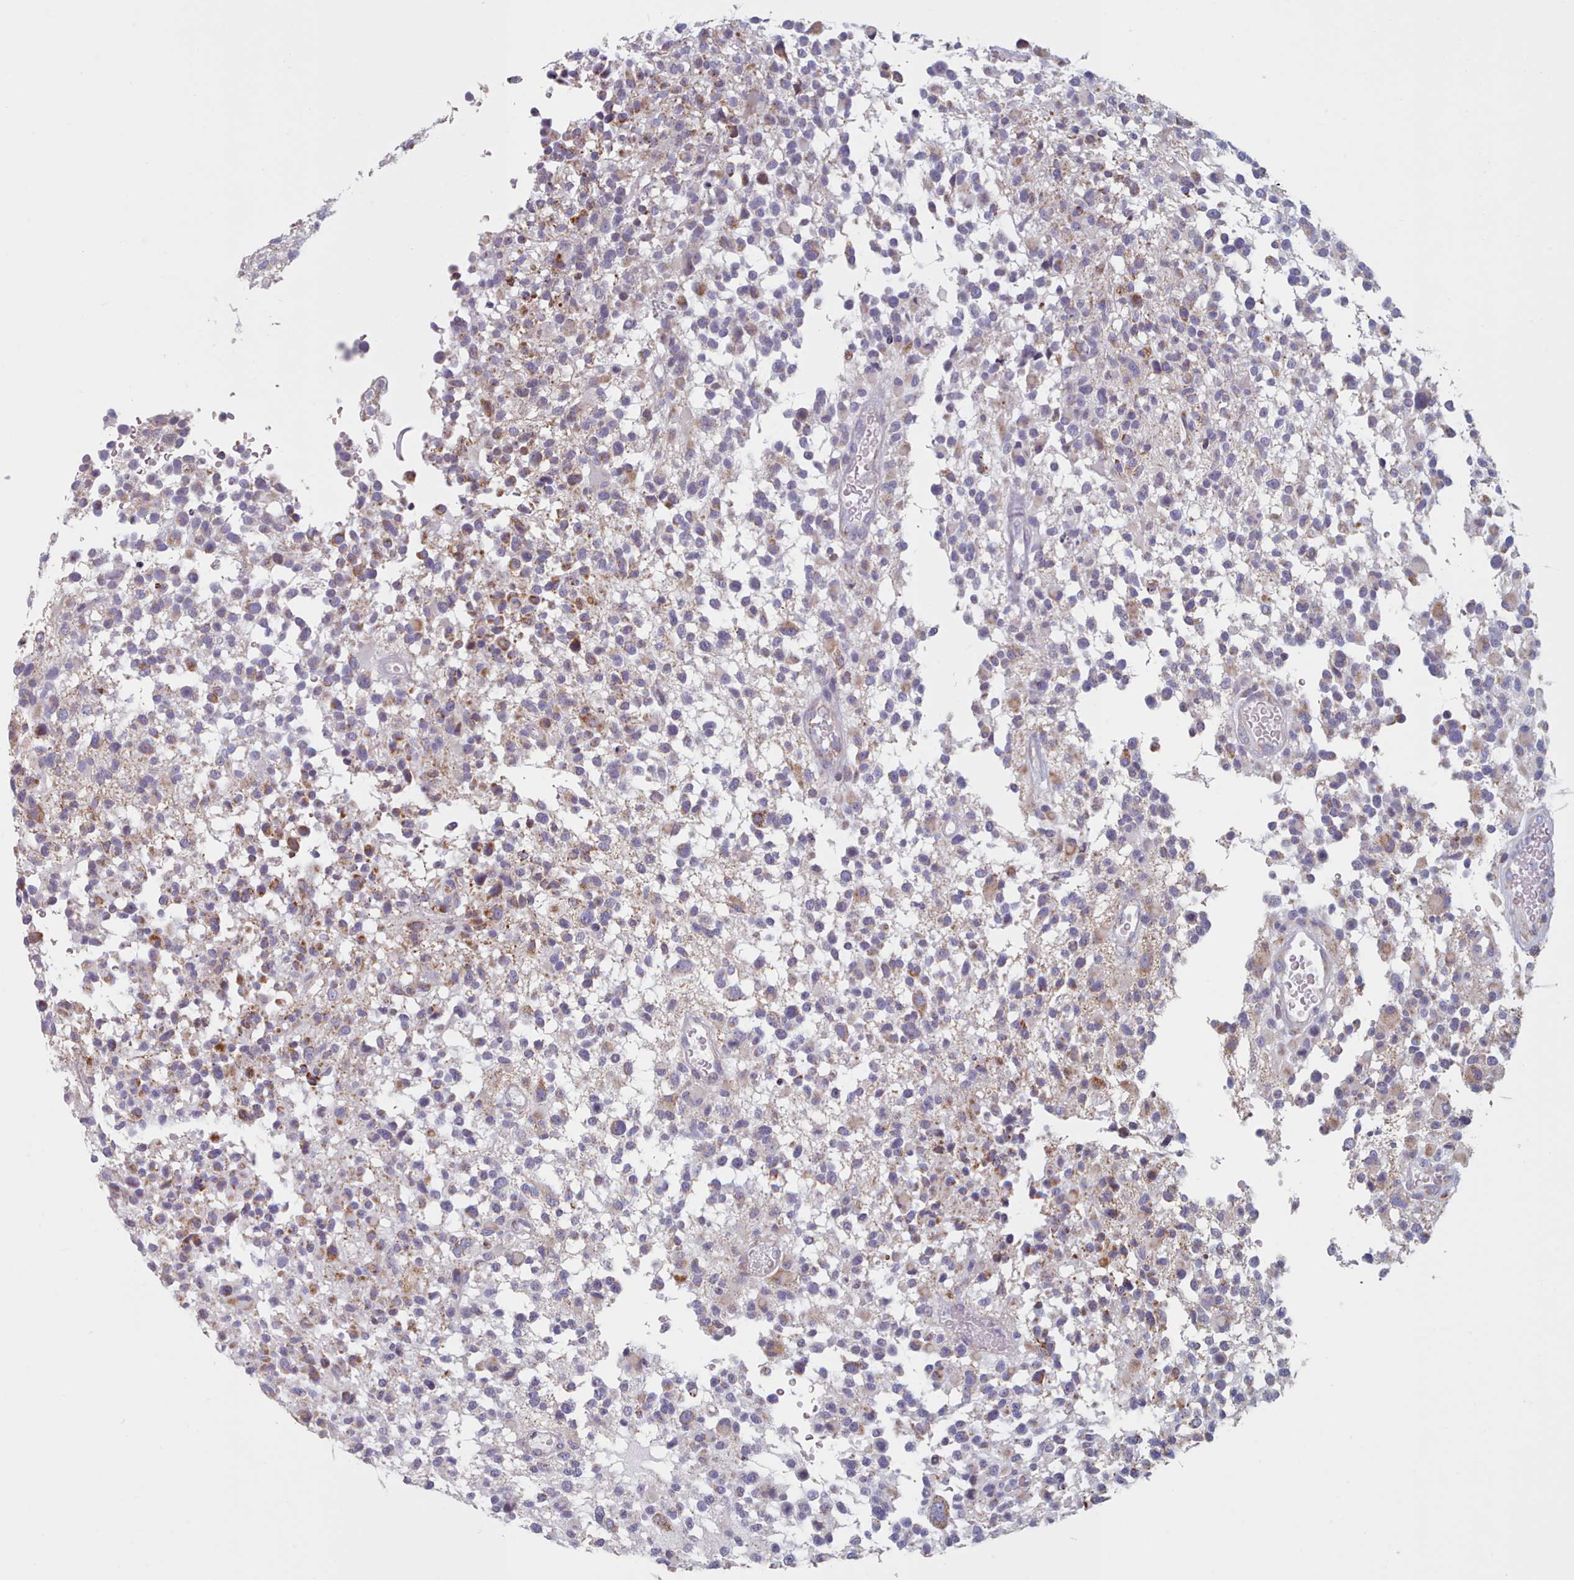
{"staining": {"intensity": "moderate", "quantity": "<25%", "location": "cytoplasmic/membranous"}, "tissue": "glioma", "cell_type": "Tumor cells", "image_type": "cancer", "snomed": [{"axis": "morphology", "description": "Glioma, malignant, High grade"}, {"axis": "morphology", "description": "Glioblastoma, NOS"}, {"axis": "topography", "description": "Brain"}], "caption": "Immunohistochemistry image of human glioma stained for a protein (brown), which shows low levels of moderate cytoplasmic/membranous expression in about <25% of tumor cells.", "gene": "FAM170B", "patient": {"sex": "male", "age": 60}}